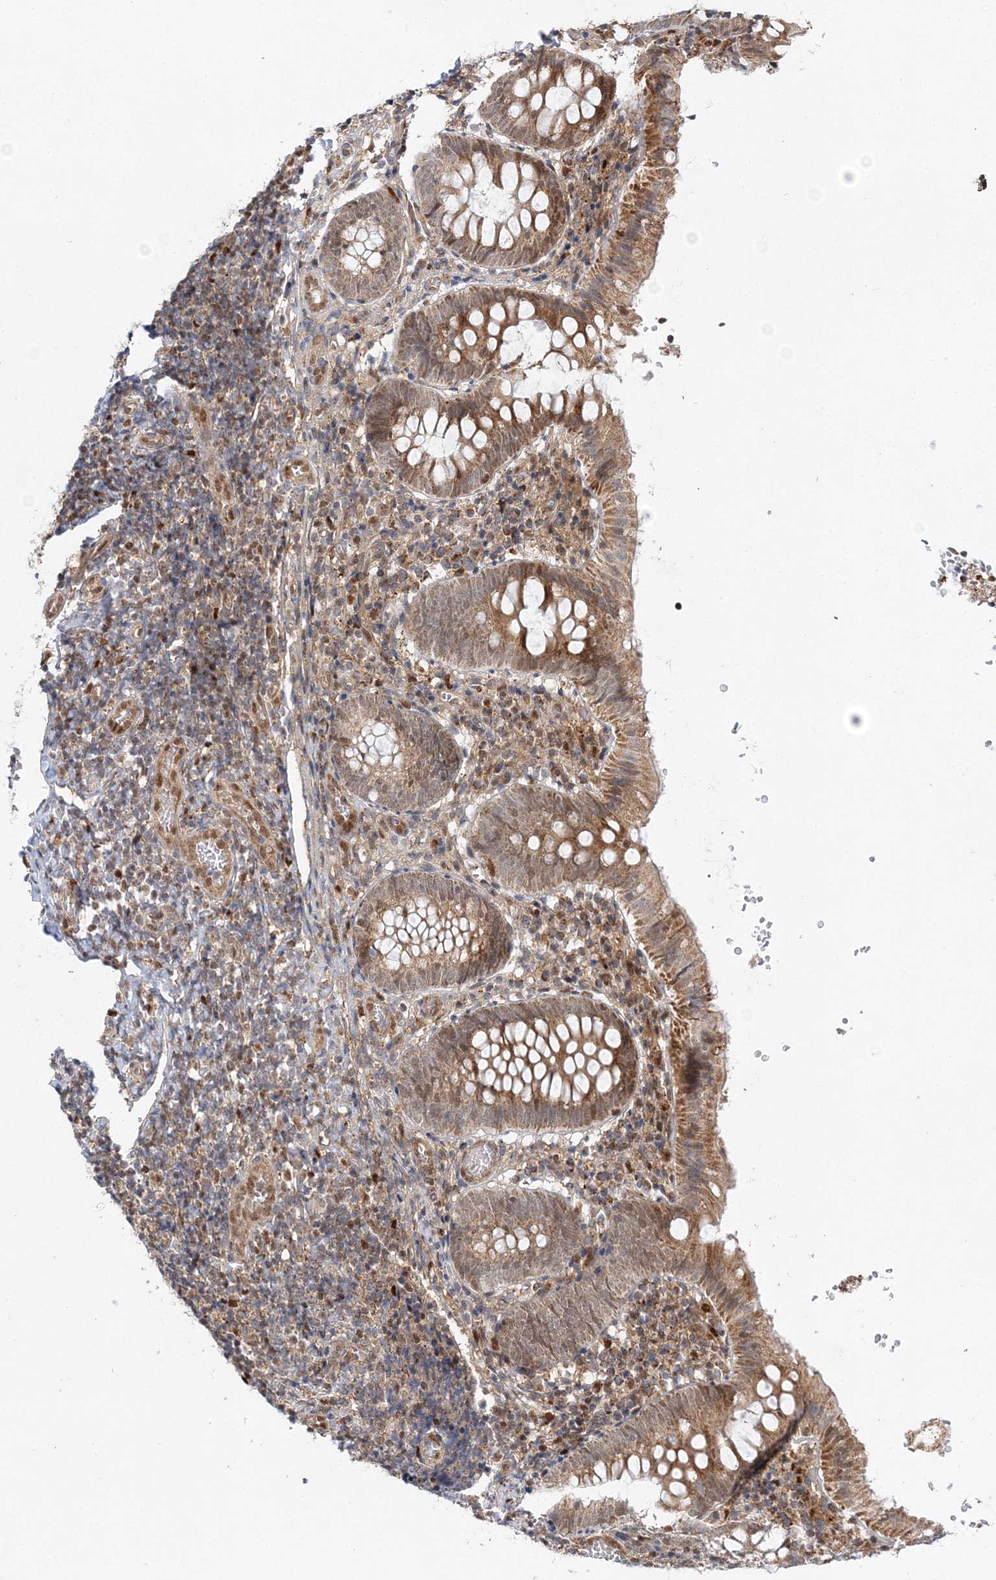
{"staining": {"intensity": "moderate", "quantity": ">75%", "location": "cytoplasmic/membranous"}, "tissue": "appendix", "cell_type": "Glandular cells", "image_type": "normal", "snomed": [{"axis": "morphology", "description": "Normal tissue, NOS"}, {"axis": "topography", "description": "Appendix"}], "caption": "An image of appendix stained for a protein reveals moderate cytoplasmic/membranous brown staining in glandular cells. The staining was performed using DAB (3,3'-diaminobenzidine), with brown indicating positive protein expression. Nuclei are stained blue with hematoxylin.", "gene": "RAB11FIP2", "patient": {"sex": "male", "age": 8}}